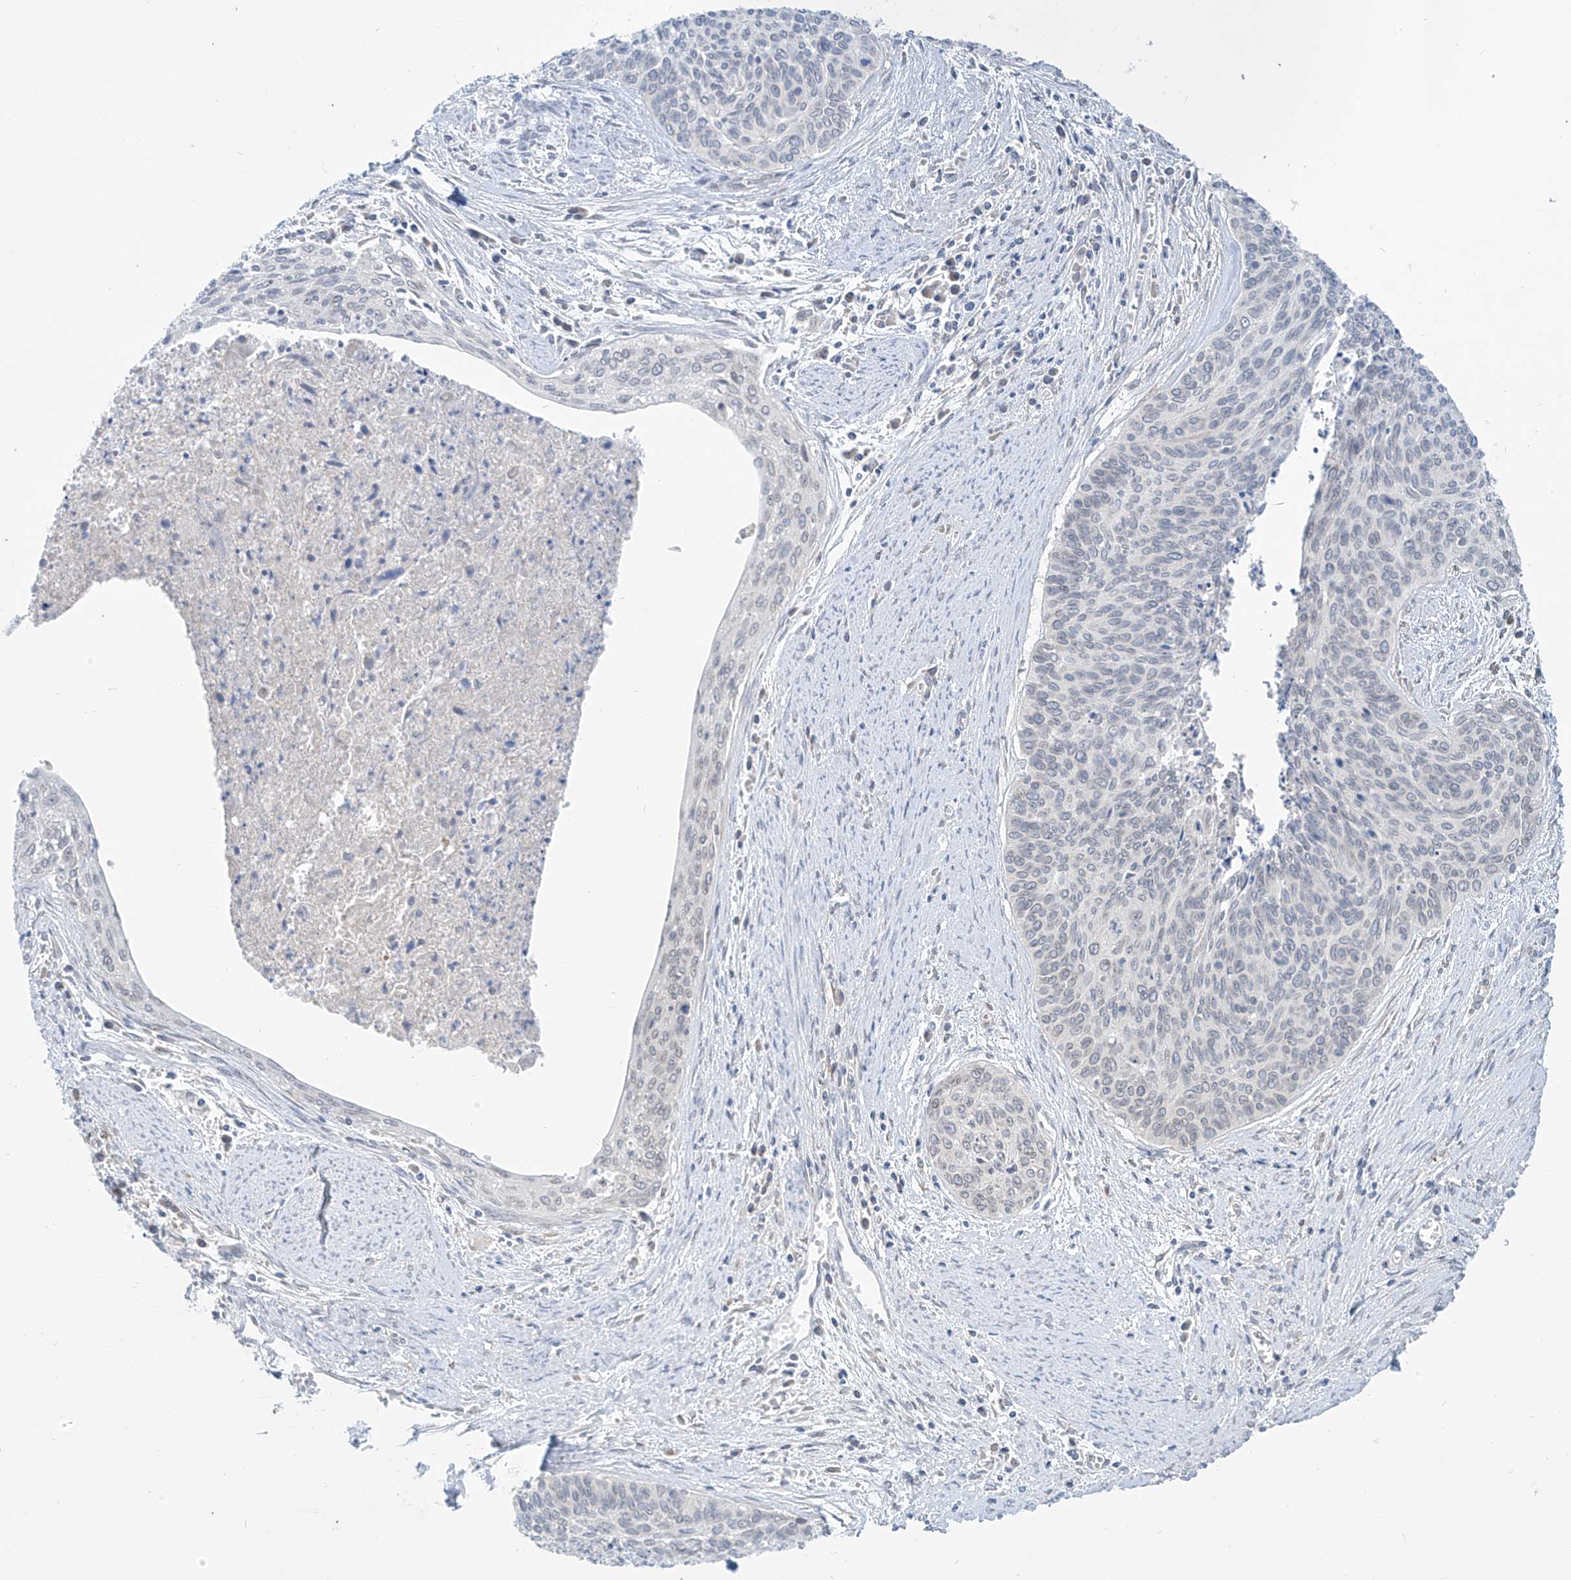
{"staining": {"intensity": "negative", "quantity": "none", "location": "none"}, "tissue": "cervical cancer", "cell_type": "Tumor cells", "image_type": "cancer", "snomed": [{"axis": "morphology", "description": "Squamous cell carcinoma, NOS"}, {"axis": "topography", "description": "Cervix"}], "caption": "Immunohistochemistry photomicrograph of neoplastic tissue: squamous cell carcinoma (cervical) stained with DAB shows no significant protein expression in tumor cells. Brightfield microscopy of IHC stained with DAB (brown) and hematoxylin (blue), captured at high magnification.", "gene": "KRTAP25-1", "patient": {"sex": "female", "age": 55}}